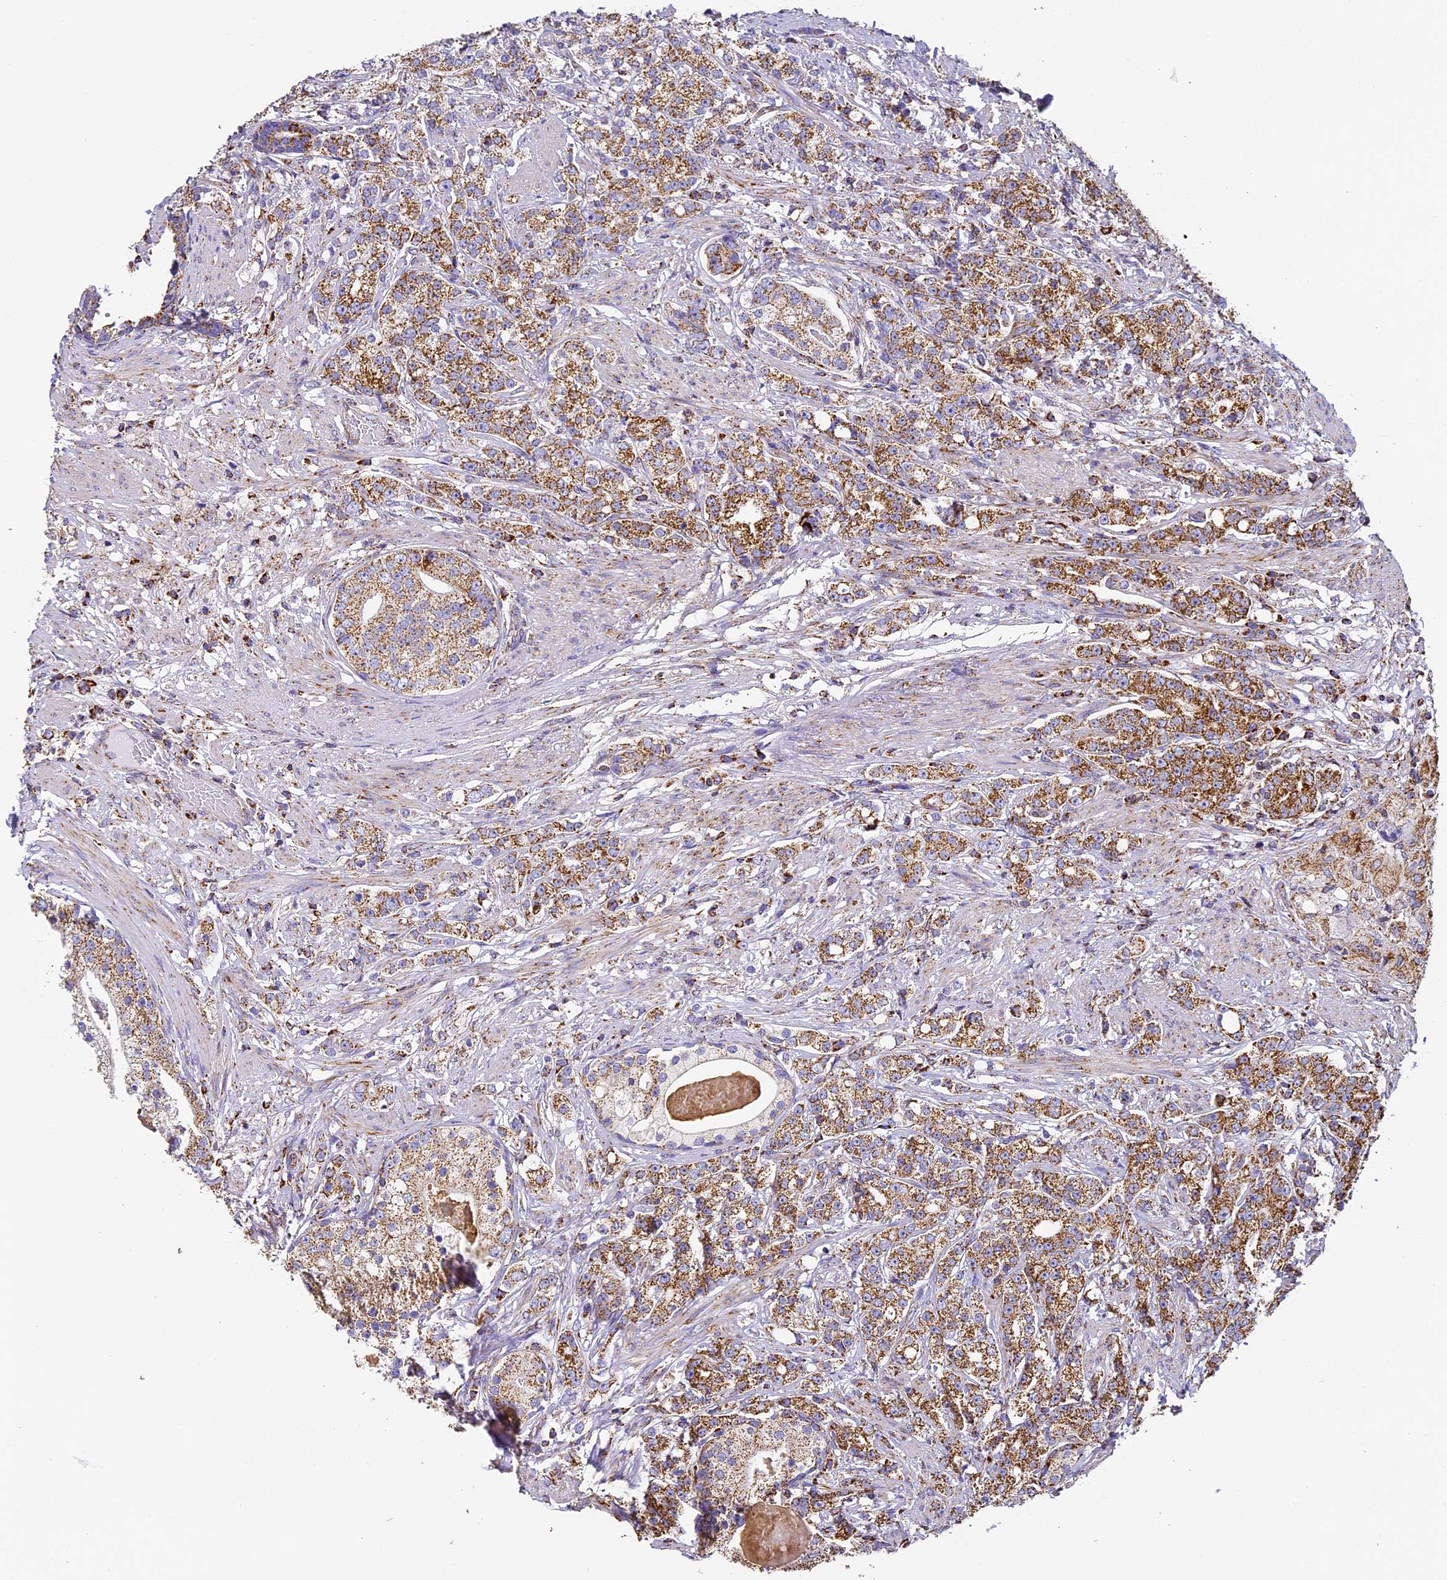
{"staining": {"intensity": "moderate", "quantity": "25%-75%", "location": "cytoplasmic/membranous"}, "tissue": "prostate cancer", "cell_type": "Tumor cells", "image_type": "cancer", "snomed": [{"axis": "morphology", "description": "Adenocarcinoma, High grade"}, {"axis": "topography", "description": "Prostate"}], "caption": "The immunohistochemical stain highlights moderate cytoplasmic/membranous staining in tumor cells of prostate cancer tissue. Nuclei are stained in blue.", "gene": "STK17A", "patient": {"sex": "male", "age": 69}}